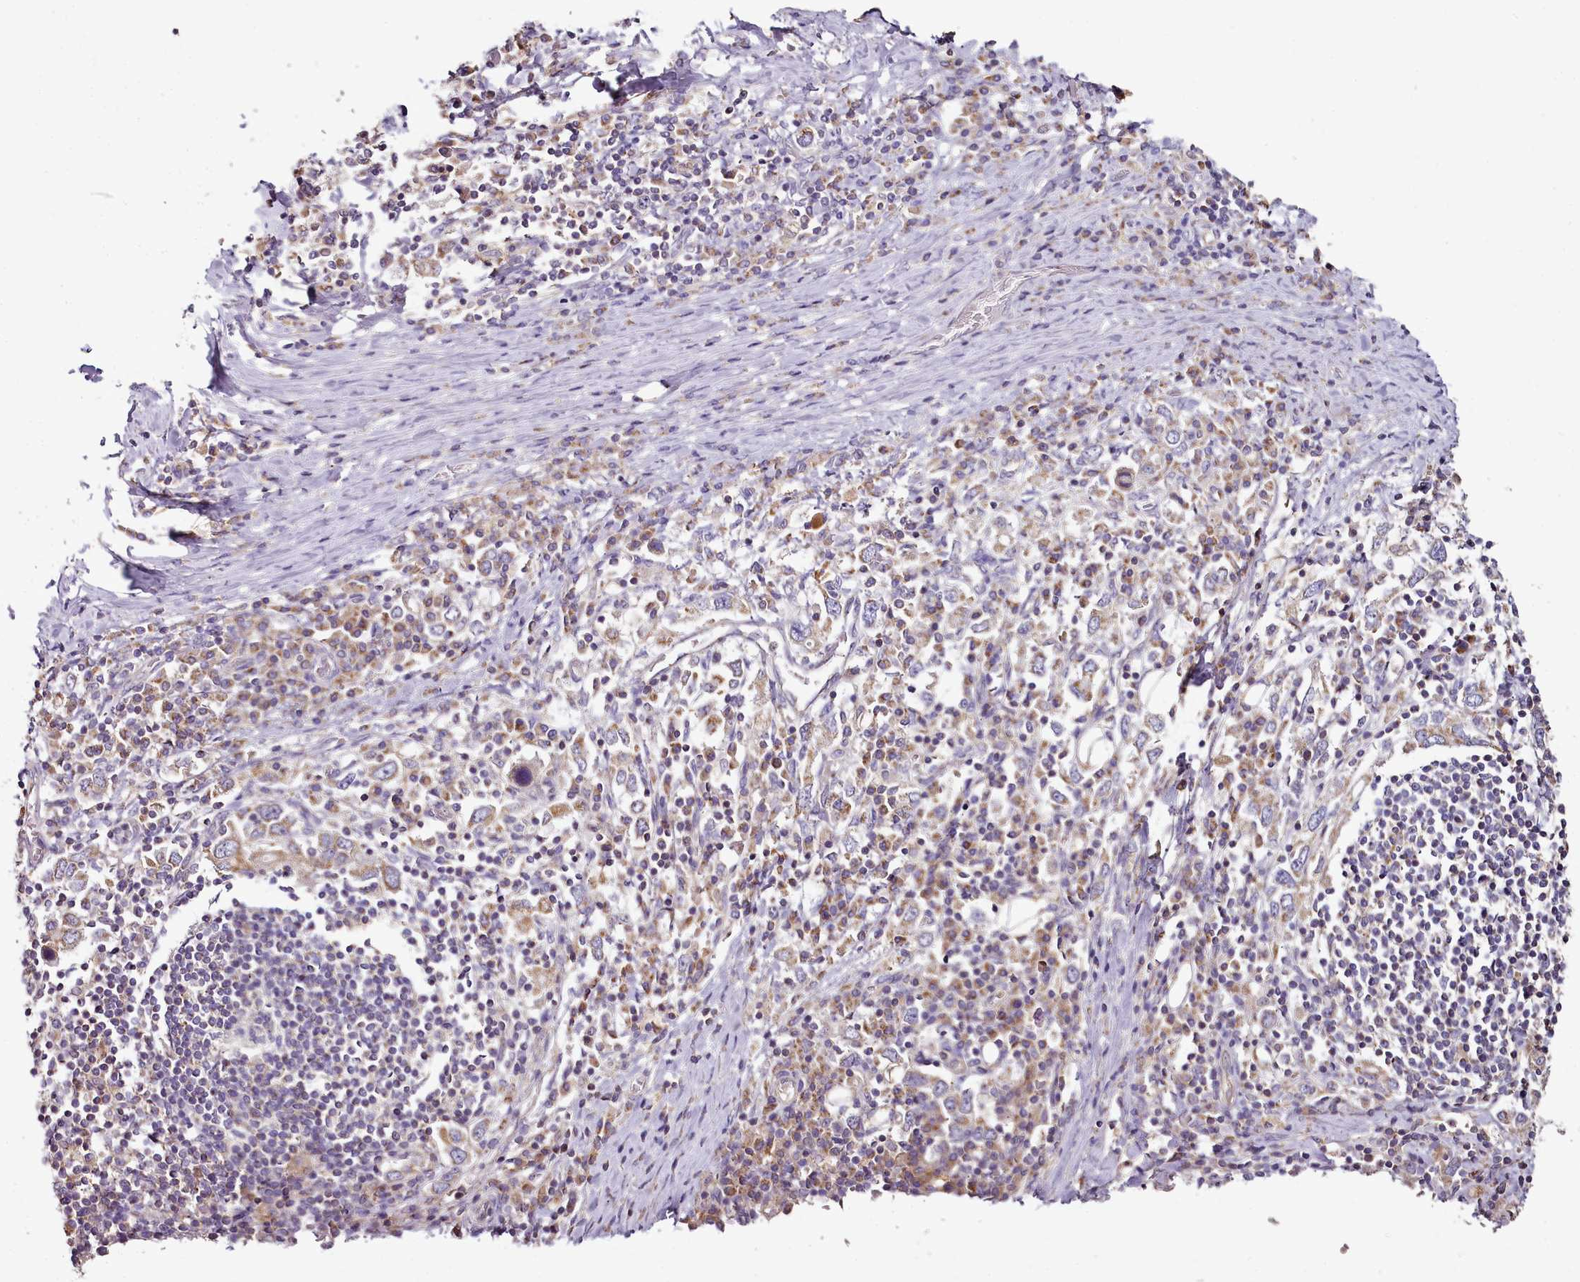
{"staining": {"intensity": "weak", "quantity": "<25%", "location": "cytoplasmic/membranous"}, "tissue": "stomach cancer", "cell_type": "Tumor cells", "image_type": "cancer", "snomed": [{"axis": "morphology", "description": "Adenocarcinoma, NOS"}, {"axis": "topography", "description": "Stomach, upper"}, {"axis": "topography", "description": "Stomach"}], "caption": "High magnification brightfield microscopy of stomach cancer stained with DAB (brown) and counterstained with hematoxylin (blue): tumor cells show no significant expression.", "gene": "ACSS1", "patient": {"sex": "male", "age": 62}}